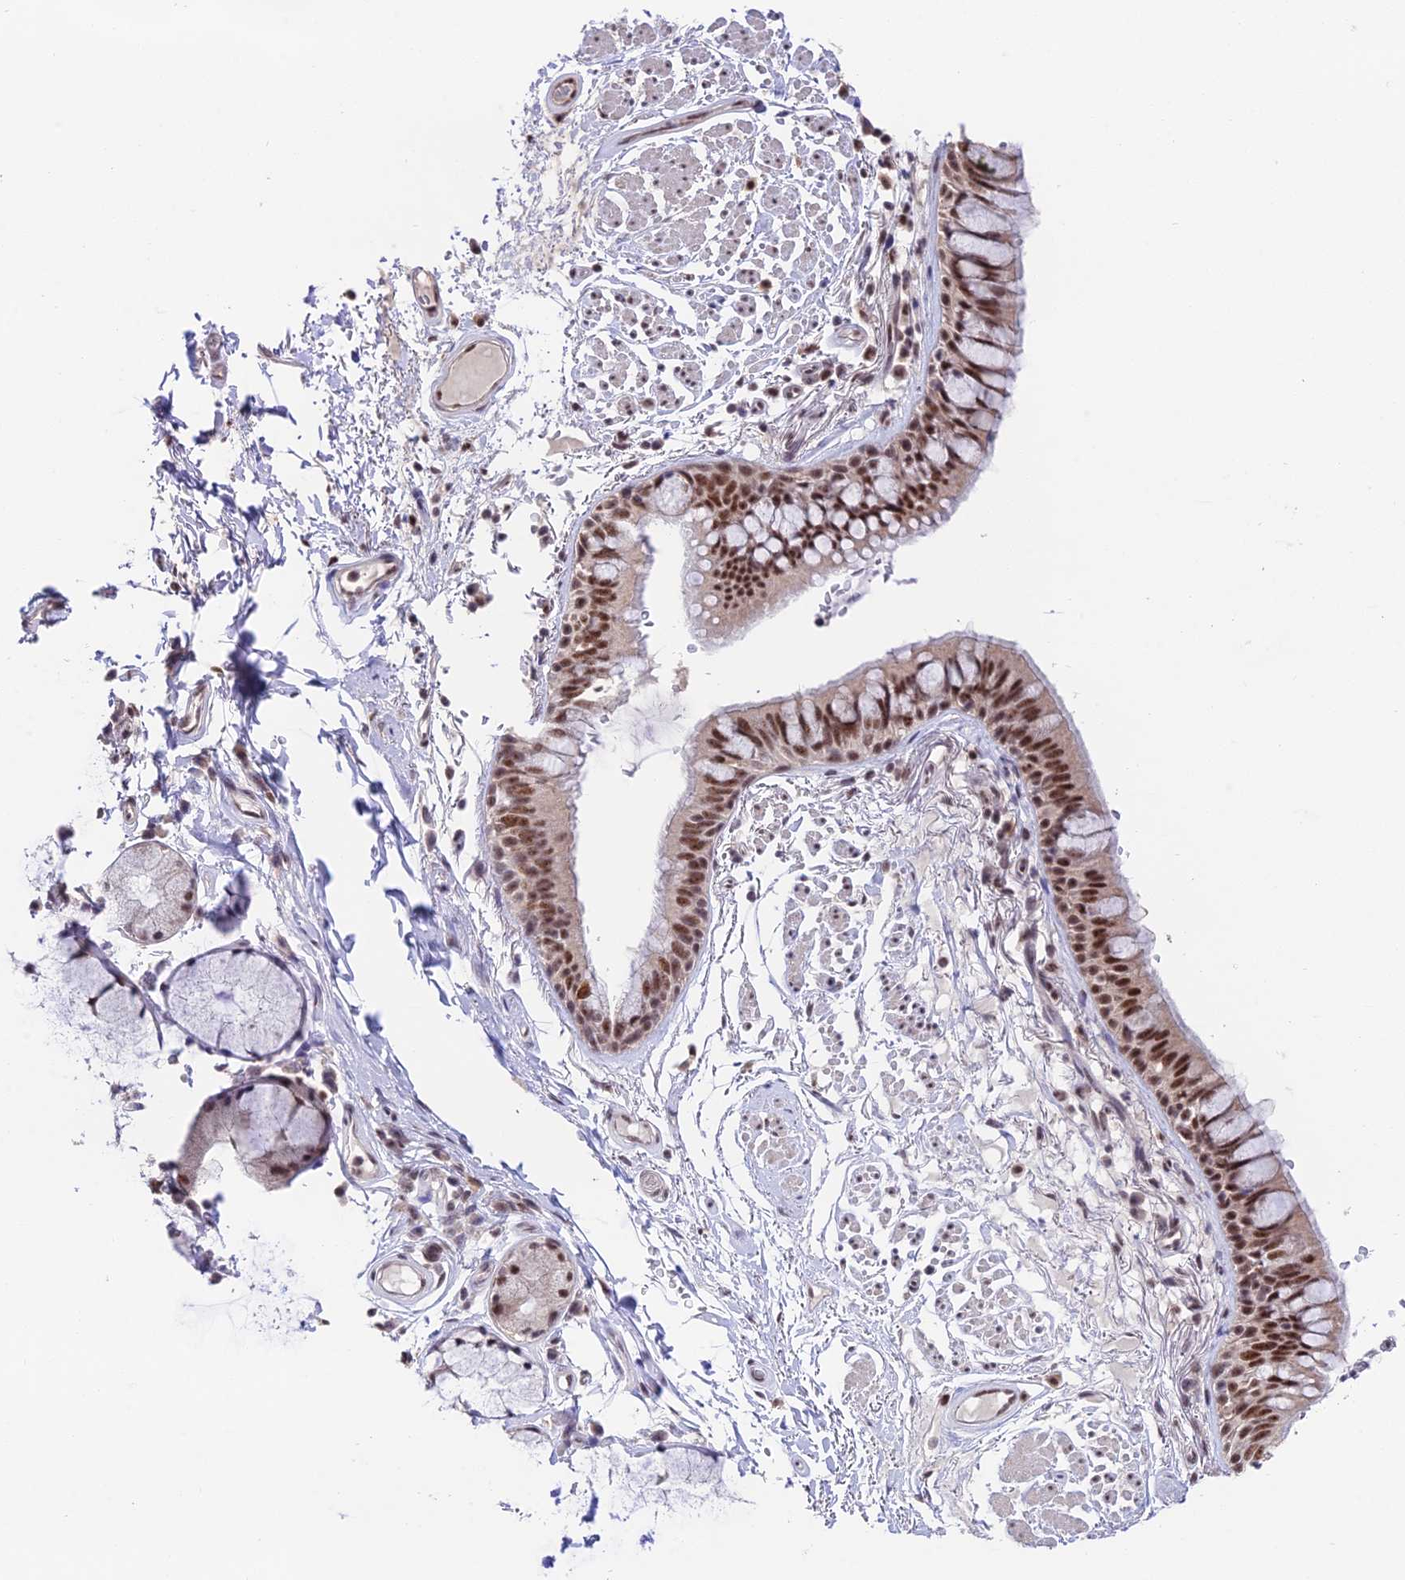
{"staining": {"intensity": "moderate", "quantity": ">75%", "location": "nuclear"}, "tissue": "bronchus", "cell_type": "Respiratory epithelial cells", "image_type": "normal", "snomed": [{"axis": "morphology", "description": "Normal tissue, NOS"}, {"axis": "topography", "description": "Bronchus"}], "caption": "Protein expression by IHC exhibits moderate nuclear staining in about >75% of respiratory epithelial cells in unremarkable bronchus. (DAB (3,3'-diaminobenzidine) IHC with brightfield microscopy, high magnification).", "gene": "THOC7", "patient": {"sex": "male", "age": 70}}